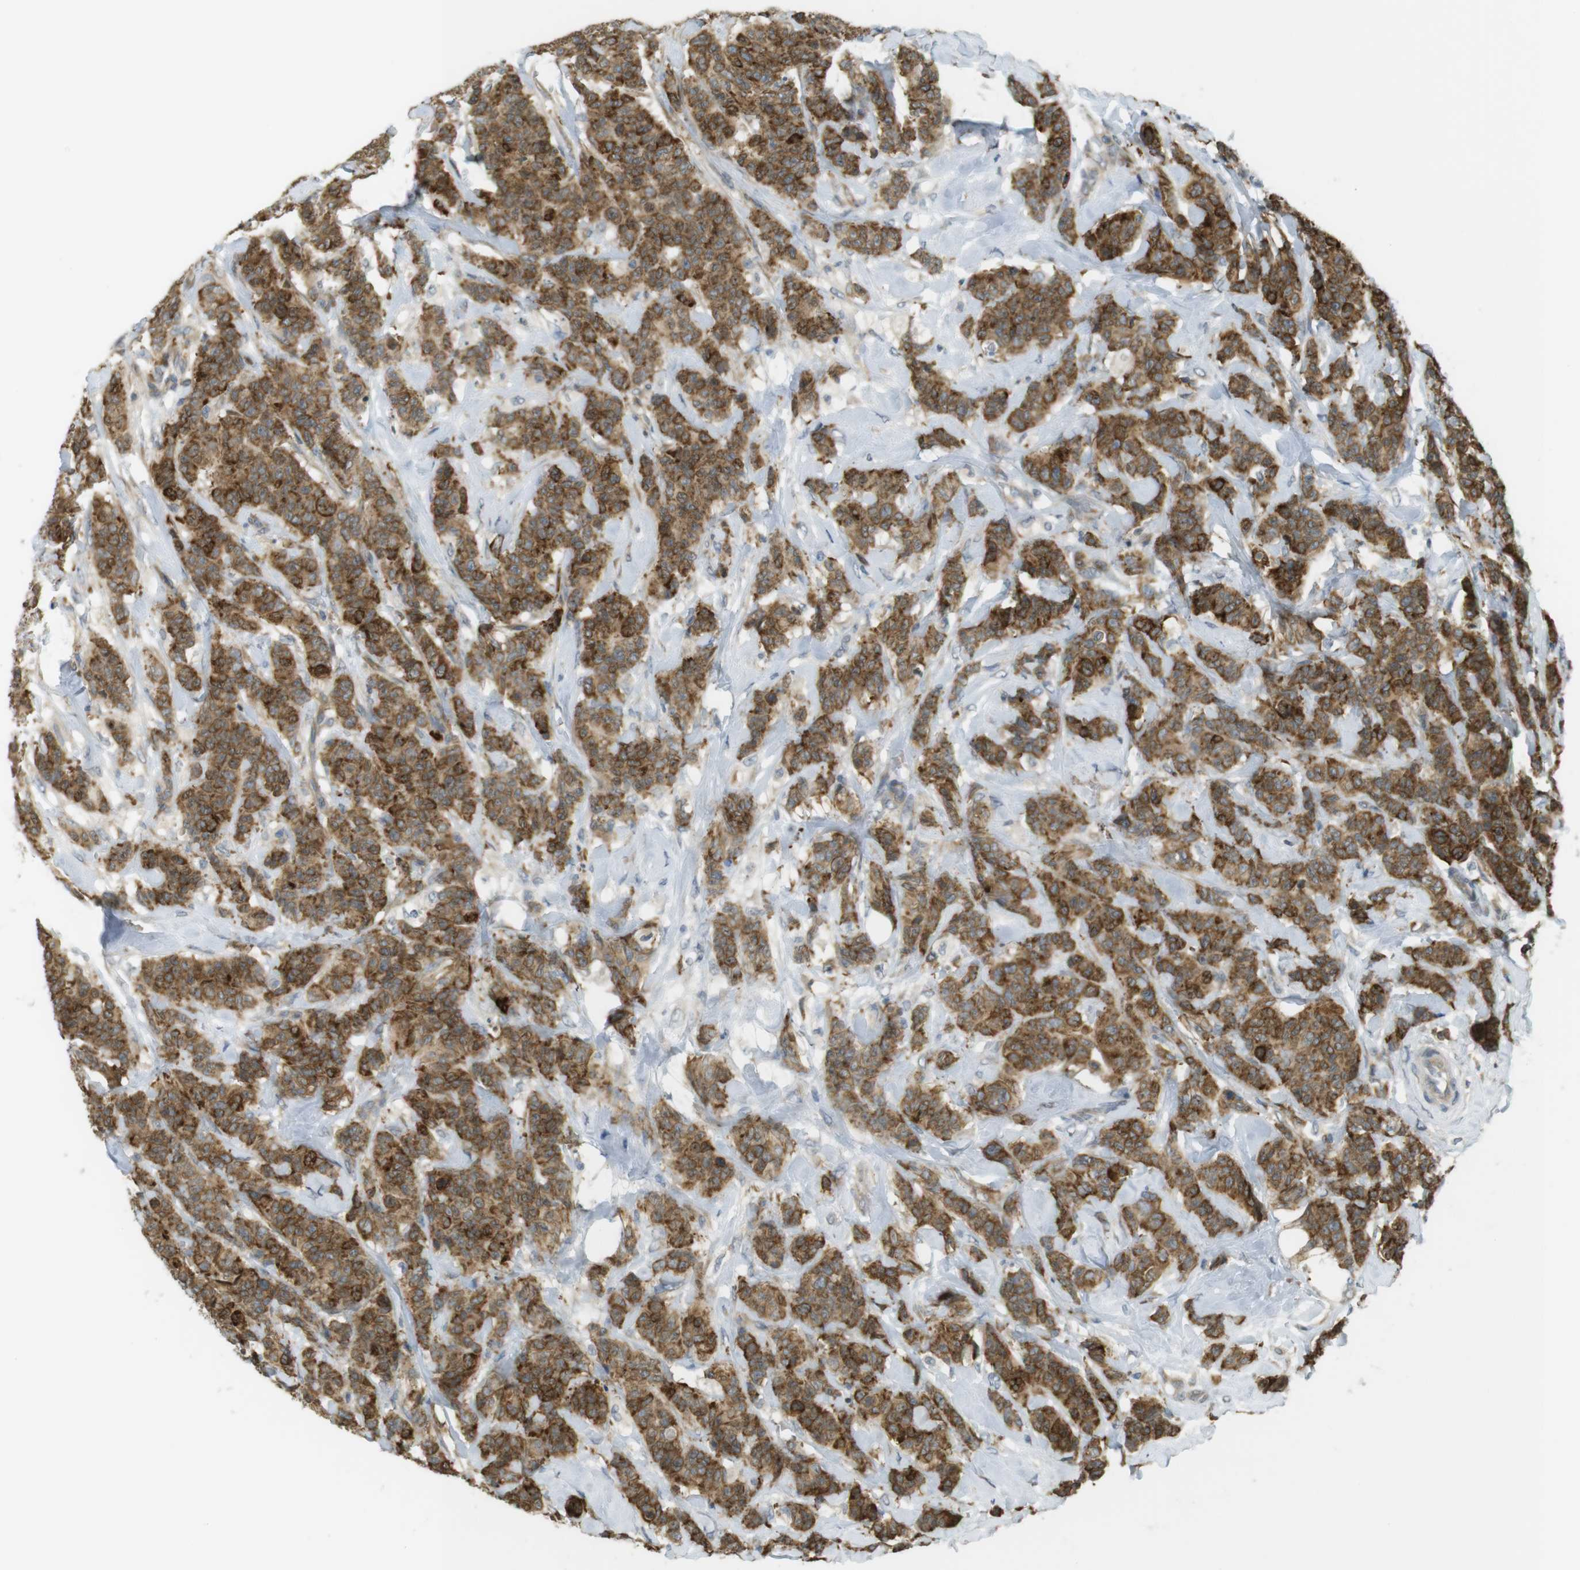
{"staining": {"intensity": "strong", "quantity": ">75%", "location": "cytoplasmic/membranous"}, "tissue": "breast cancer", "cell_type": "Tumor cells", "image_type": "cancer", "snomed": [{"axis": "morphology", "description": "Normal tissue, NOS"}, {"axis": "morphology", "description": "Duct carcinoma"}, {"axis": "topography", "description": "Breast"}], "caption": "This is an image of immunohistochemistry (IHC) staining of breast invasive ductal carcinoma, which shows strong staining in the cytoplasmic/membranous of tumor cells.", "gene": "CLRN3", "patient": {"sex": "female", "age": 40}}